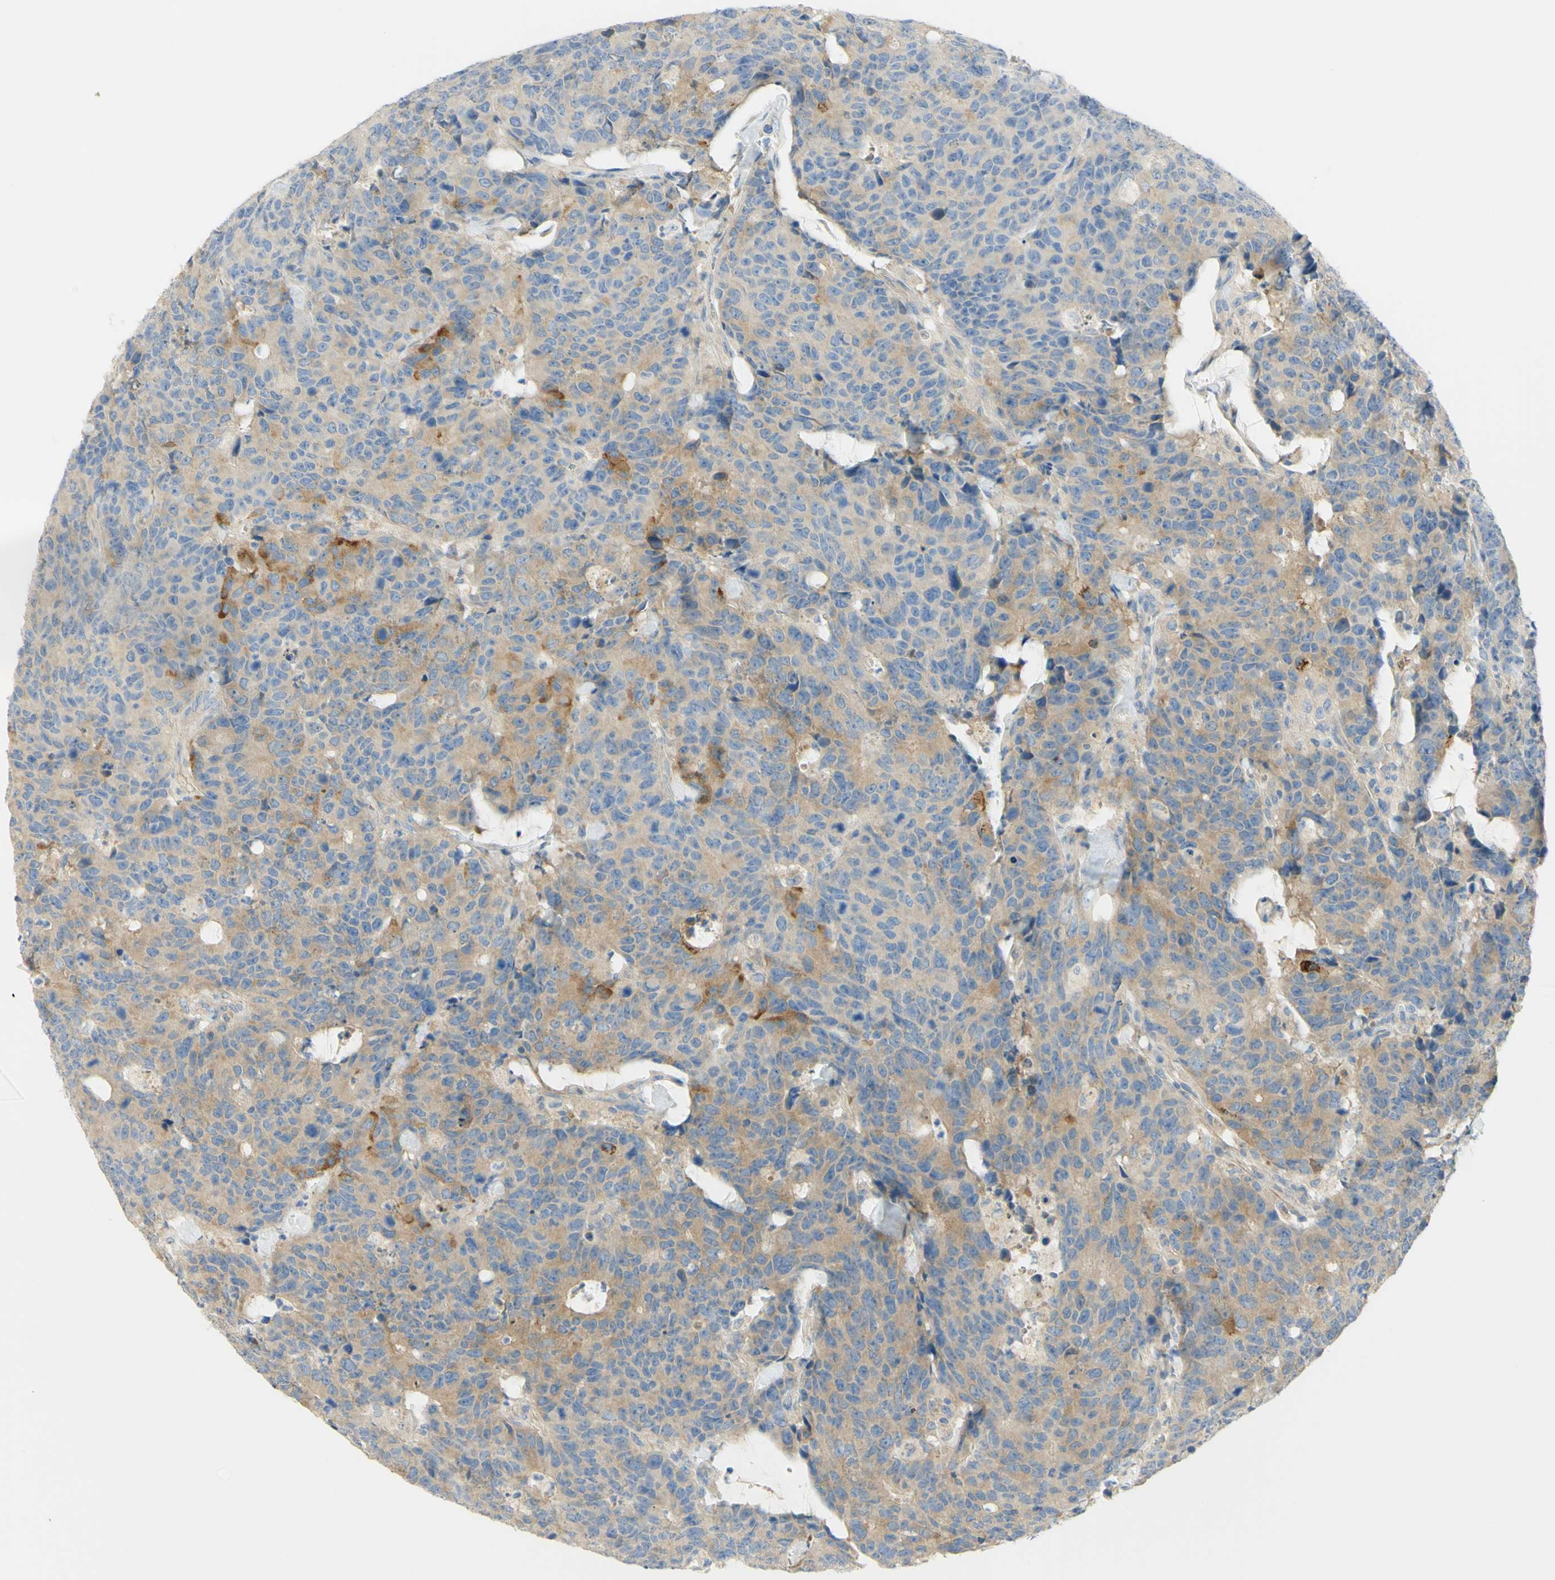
{"staining": {"intensity": "moderate", "quantity": "25%-75%", "location": "cytoplasmic/membranous"}, "tissue": "colorectal cancer", "cell_type": "Tumor cells", "image_type": "cancer", "snomed": [{"axis": "morphology", "description": "Adenocarcinoma, NOS"}, {"axis": "topography", "description": "Colon"}], "caption": "Immunohistochemistry (IHC) of human adenocarcinoma (colorectal) exhibits medium levels of moderate cytoplasmic/membranous staining in approximately 25%-75% of tumor cells. Nuclei are stained in blue.", "gene": "GCNT3", "patient": {"sex": "female", "age": 86}}